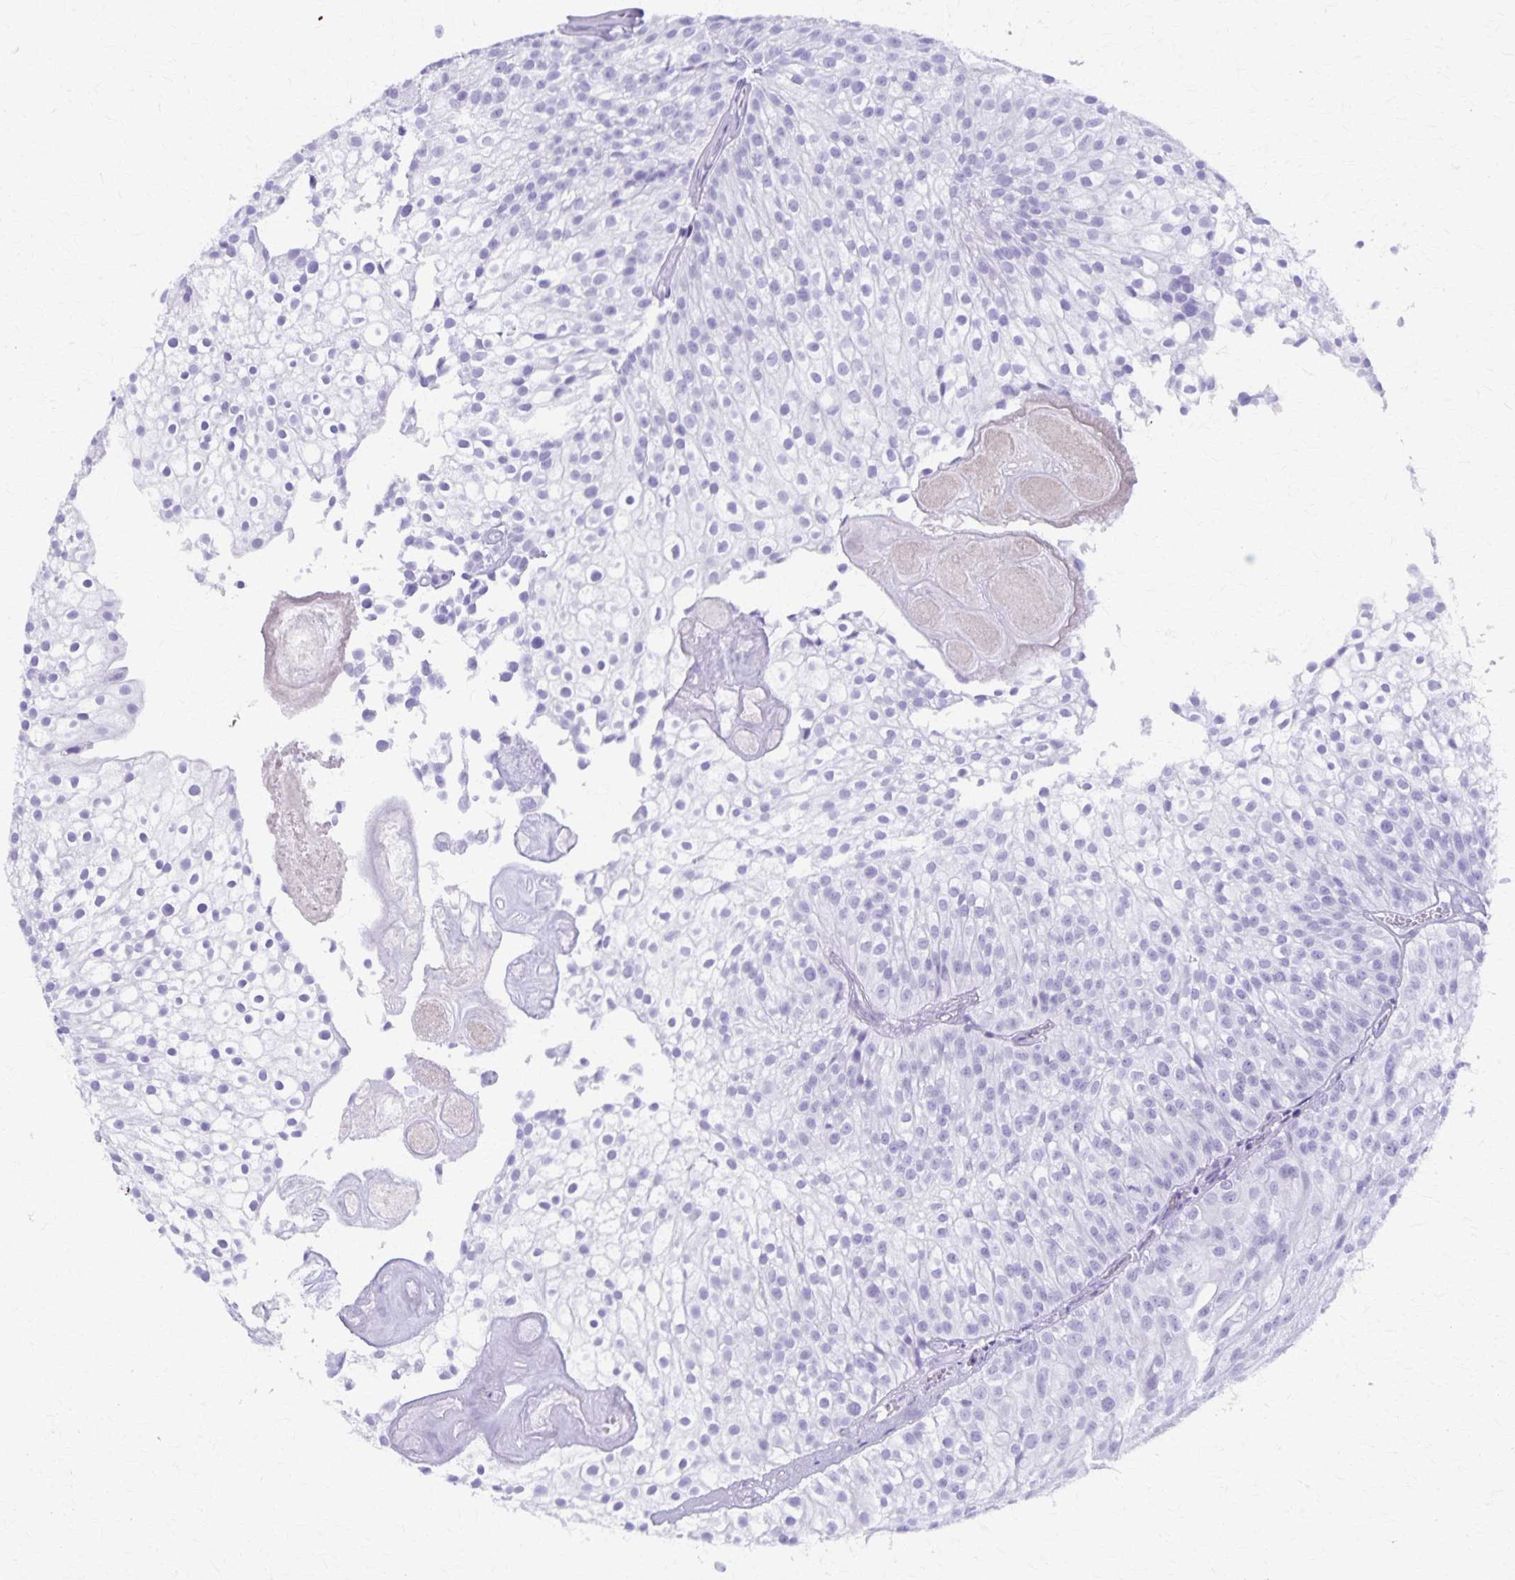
{"staining": {"intensity": "negative", "quantity": "none", "location": "none"}, "tissue": "urothelial cancer", "cell_type": "Tumor cells", "image_type": "cancer", "snomed": [{"axis": "morphology", "description": "Urothelial carcinoma, Low grade"}, {"axis": "topography", "description": "Urinary bladder"}], "caption": "This is a micrograph of immunohistochemistry staining of urothelial carcinoma (low-grade), which shows no expression in tumor cells.", "gene": "DEFA5", "patient": {"sex": "male", "age": 70}}